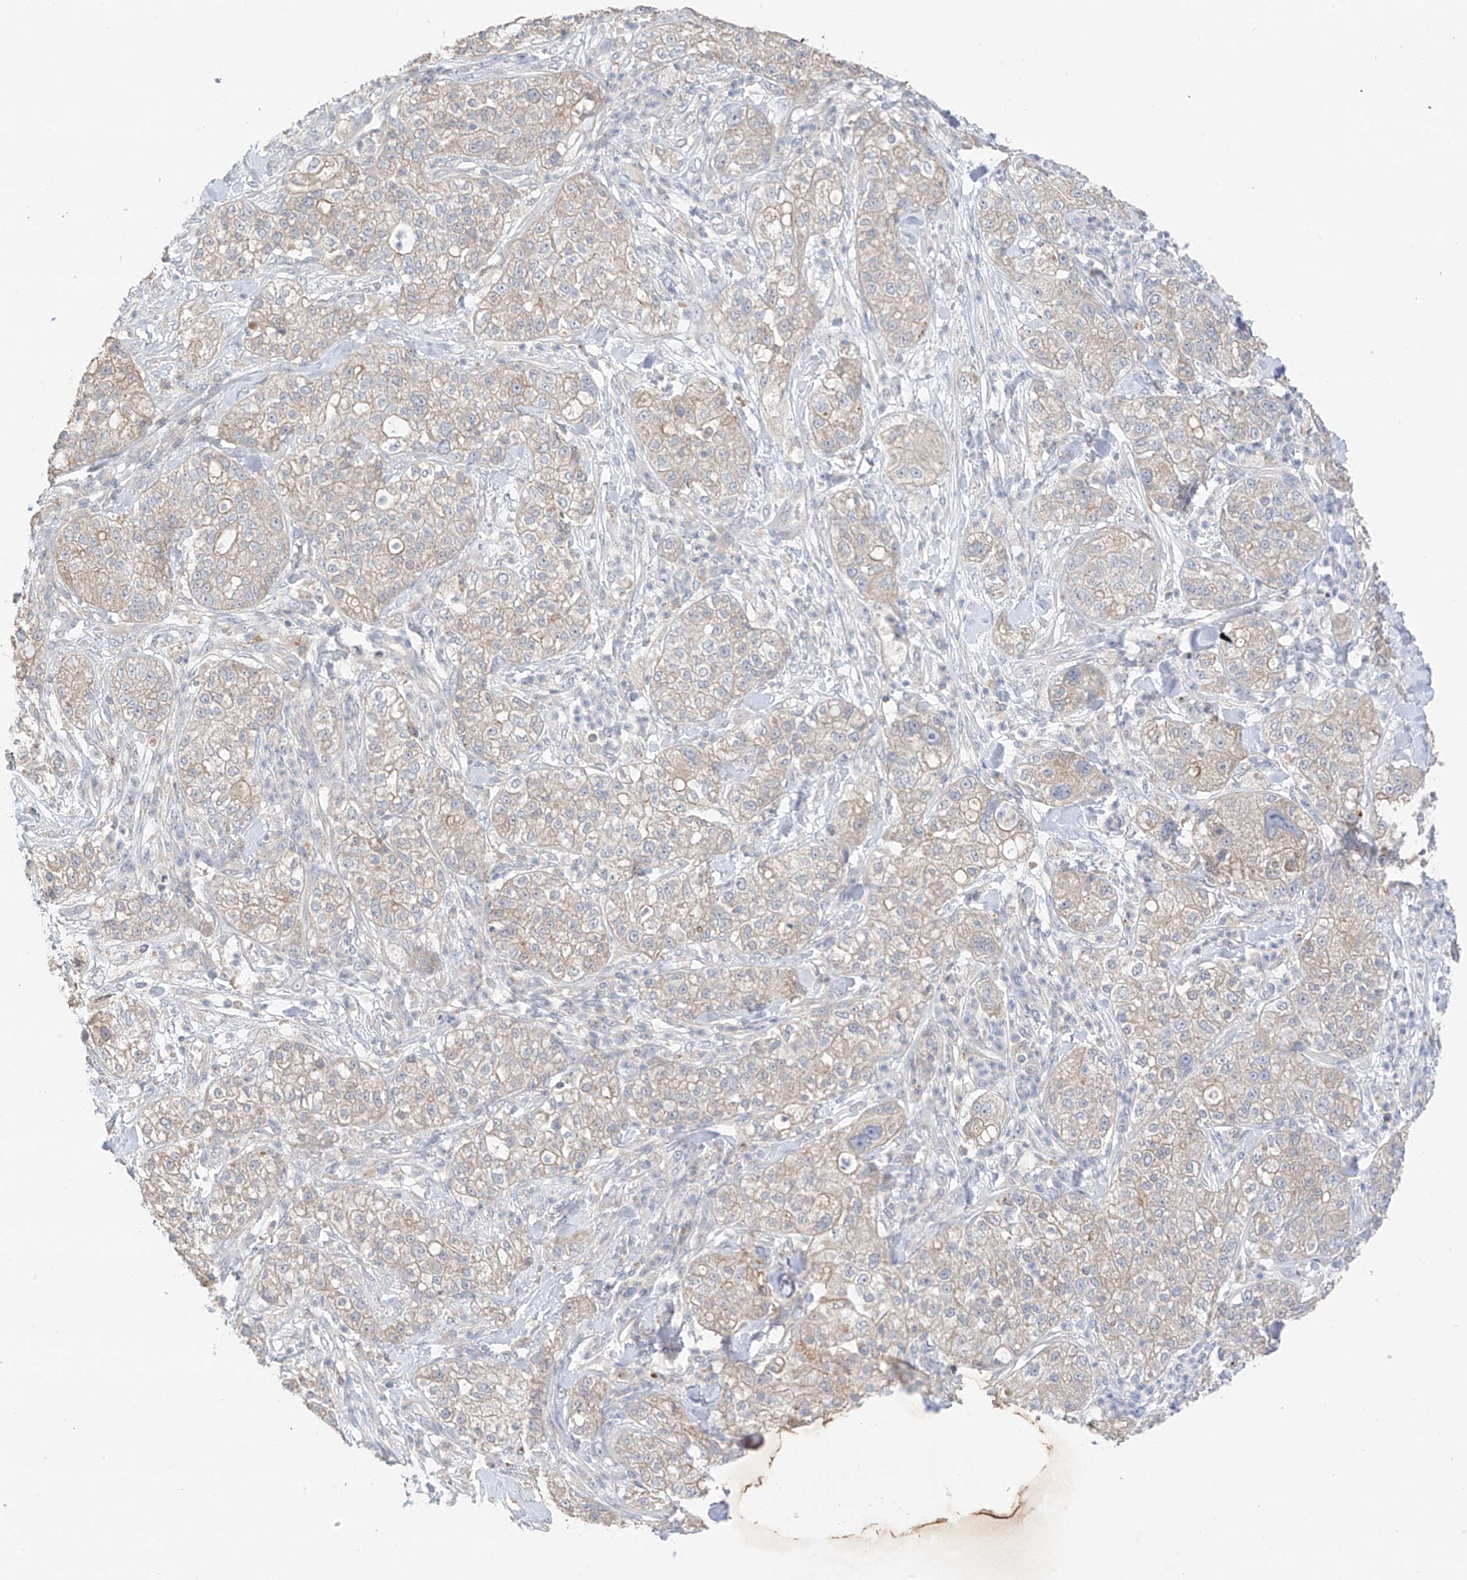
{"staining": {"intensity": "weak", "quantity": "25%-75%", "location": "cytoplasmic/membranous"}, "tissue": "pancreatic cancer", "cell_type": "Tumor cells", "image_type": "cancer", "snomed": [{"axis": "morphology", "description": "Adenocarcinoma, NOS"}, {"axis": "topography", "description": "Pancreas"}], "caption": "Adenocarcinoma (pancreatic) stained for a protein shows weak cytoplasmic/membranous positivity in tumor cells.", "gene": "CAPN13", "patient": {"sex": "female", "age": 78}}